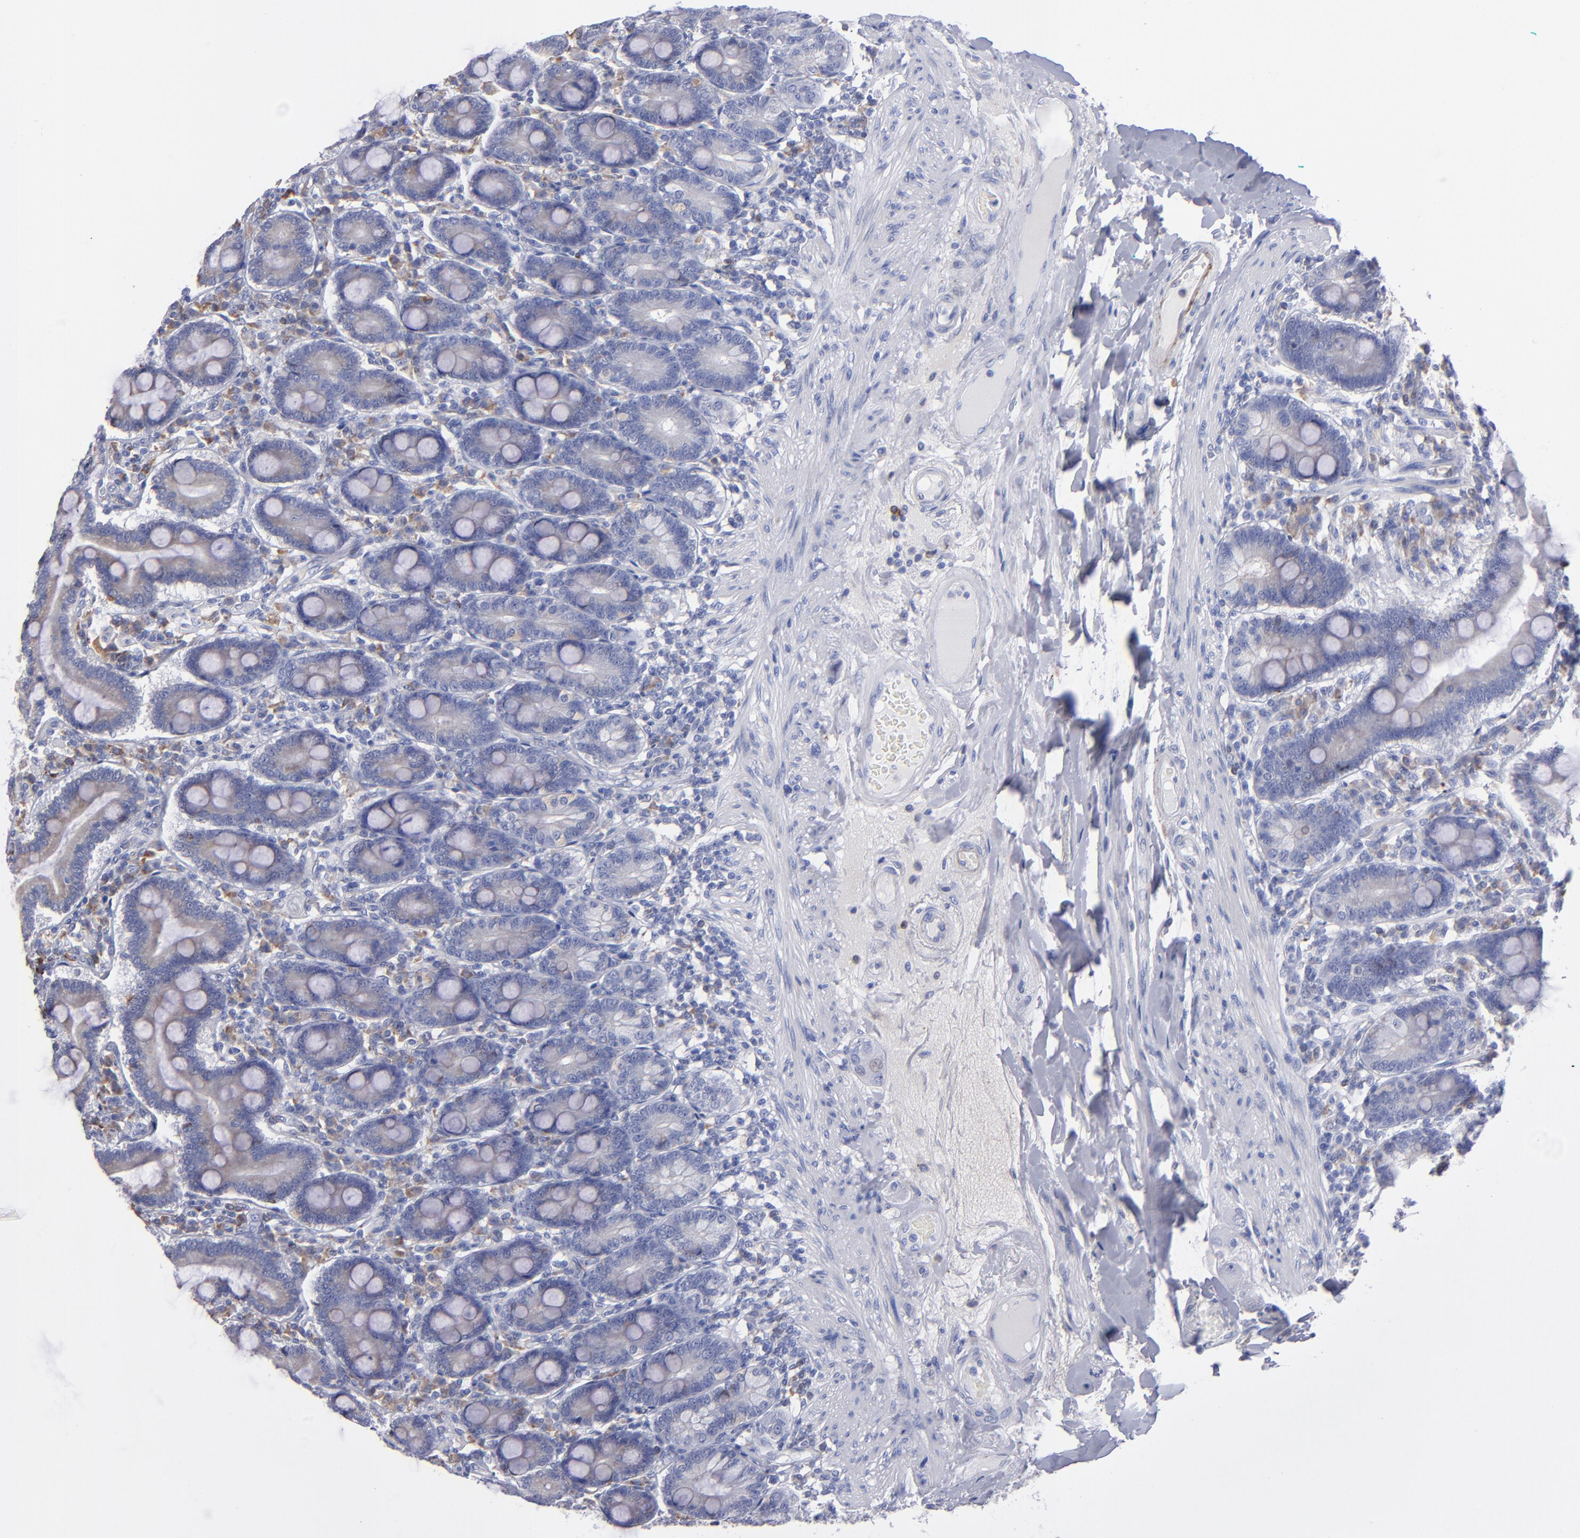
{"staining": {"intensity": "weak", "quantity": "<25%", "location": "cytoplasmic/membranous"}, "tissue": "duodenum", "cell_type": "Glandular cells", "image_type": "normal", "snomed": [{"axis": "morphology", "description": "Normal tissue, NOS"}, {"axis": "topography", "description": "Duodenum"}], "caption": "This is an immunohistochemistry micrograph of normal human duodenum. There is no expression in glandular cells.", "gene": "MFGE8", "patient": {"sex": "female", "age": 64}}